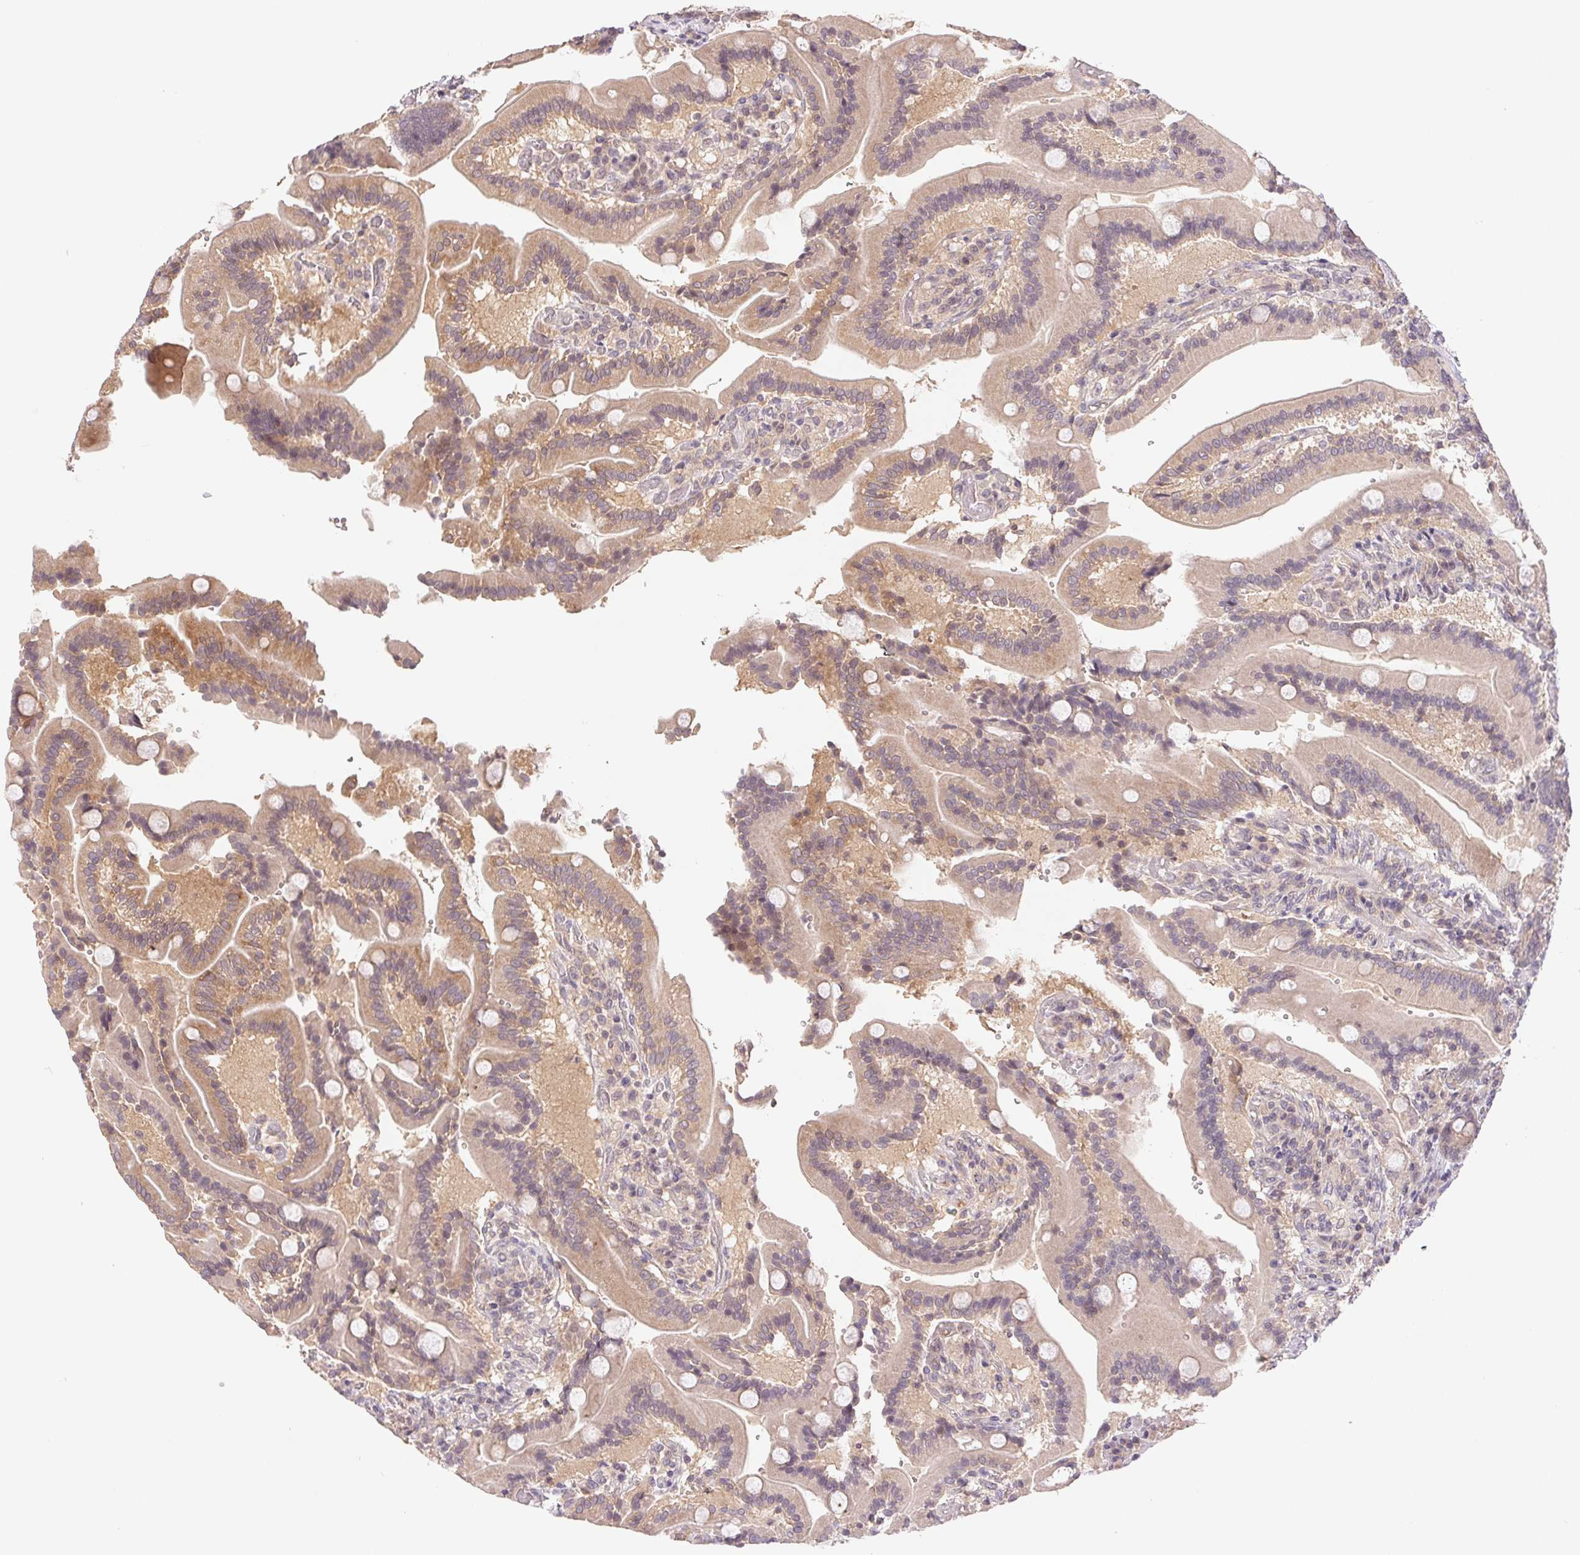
{"staining": {"intensity": "weak", "quantity": ">75%", "location": "cytoplasmic/membranous"}, "tissue": "duodenum", "cell_type": "Glandular cells", "image_type": "normal", "snomed": [{"axis": "morphology", "description": "Normal tissue, NOS"}, {"axis": "topography", "description": "Duodenum"}], "caption": "Immunohistochemistry (IHC) photomicrograph of benign duodenum: human duodenum stained using immunohistochemistry (IHC) exhibits low levels of weak protein expression localized specifically in the cytoplasmic/membranous of glandular cells, appearing as a cytoplasmic/membranous brown color.", "gene": "BNIP5", "patient": {"sex": "female", "age": 62}}